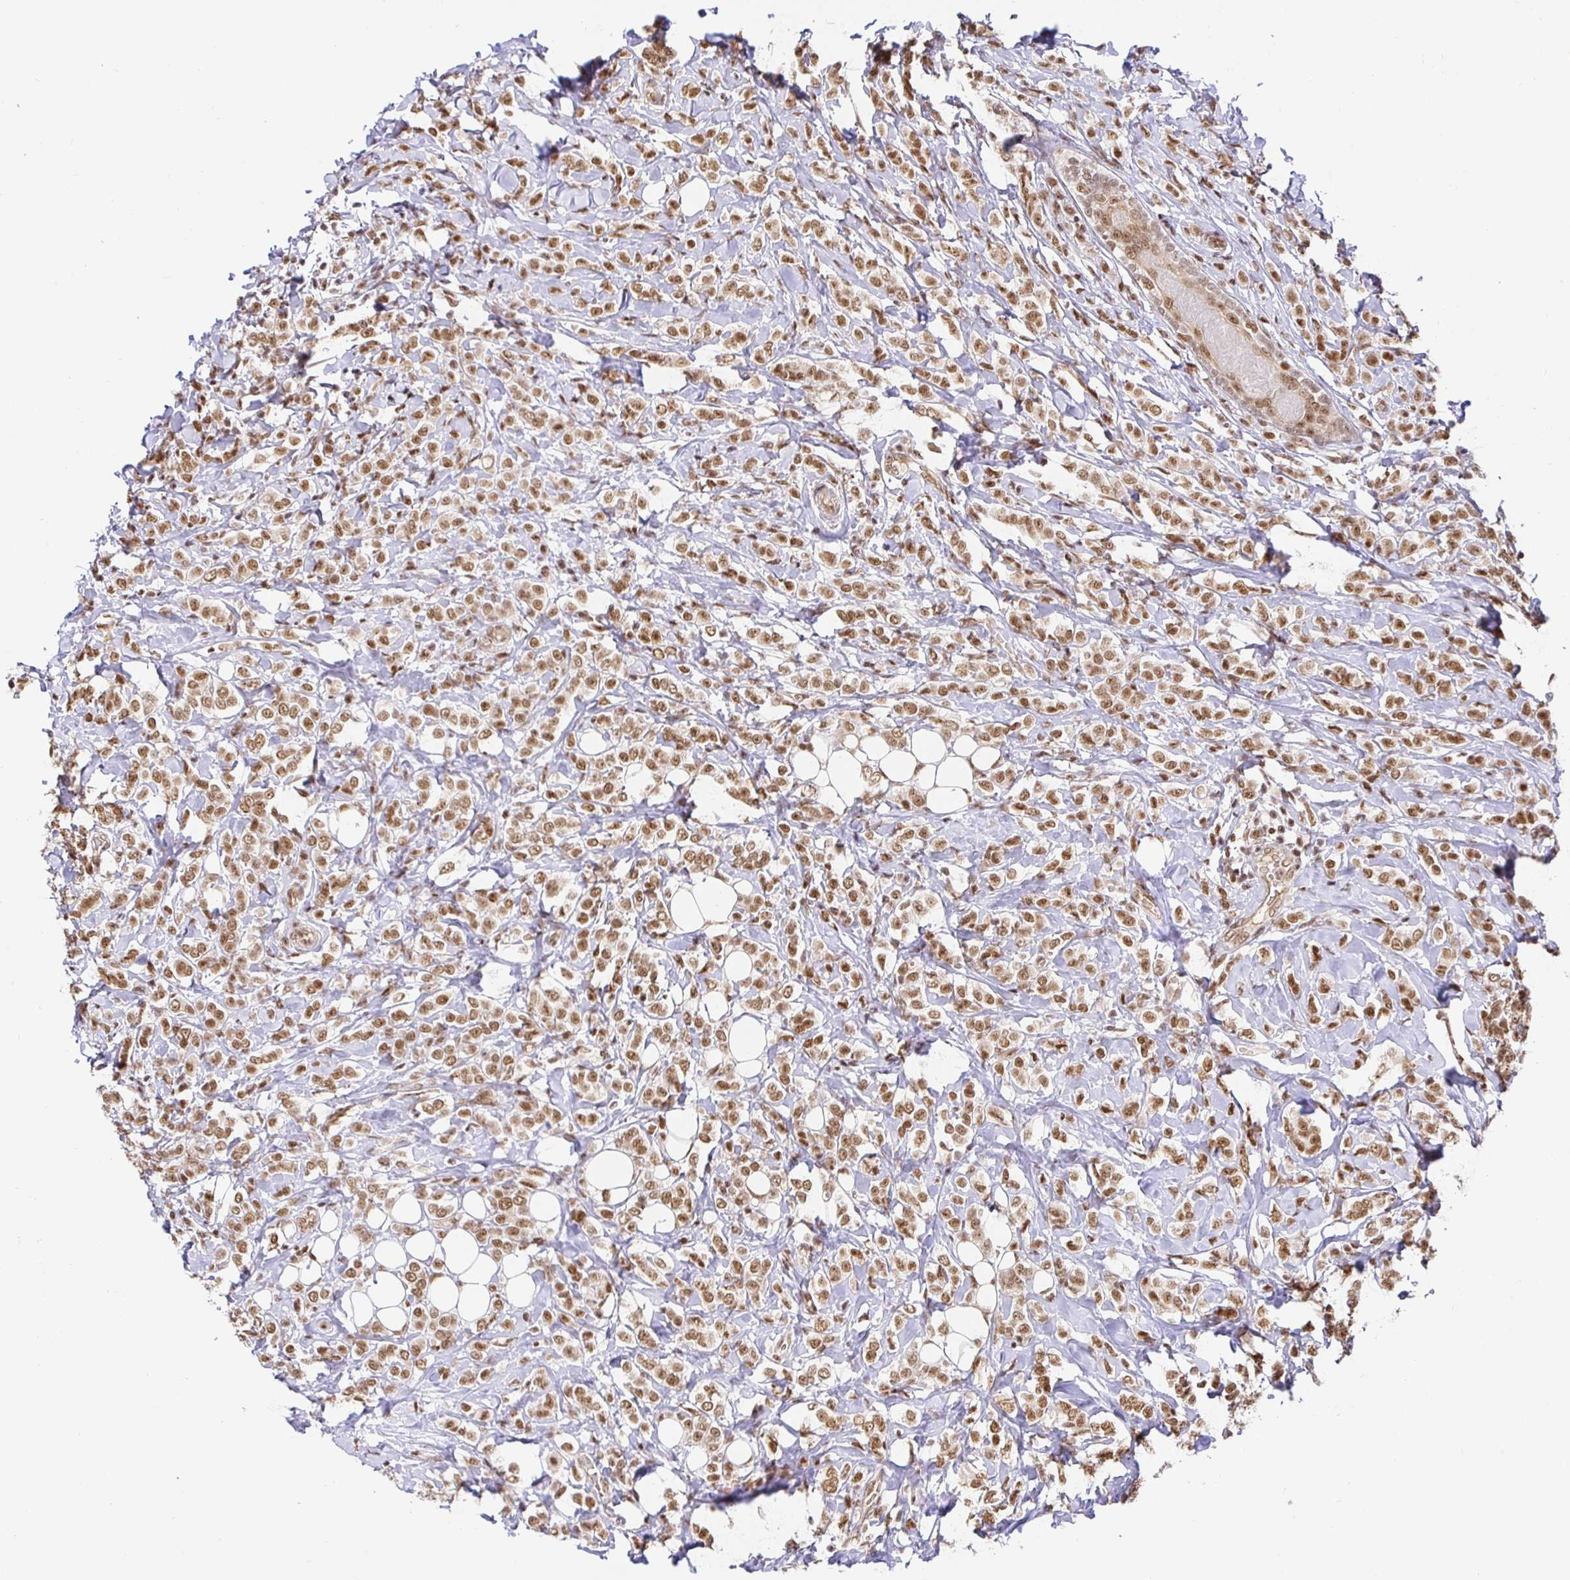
{"staining": {"intensity": "moderate", "quantity": ">75%", "location": "nuclear"}, "tissue": "breast cancer", "cell_type": "Tumor cells", "image_type": "cancer", "snomed": [{"axis": "morphology", "description": "Lobular carcinoma"}, {"axis": "topography", "description": "Breast"}], "caption": "Brown immunohistochemical staining in human breast cancer (lobular carcinoma) displays moderate nuclear staining in about >75% of tumor cells.", "gene": "USF1", "patient": {"sex": "female", "age": 49}}